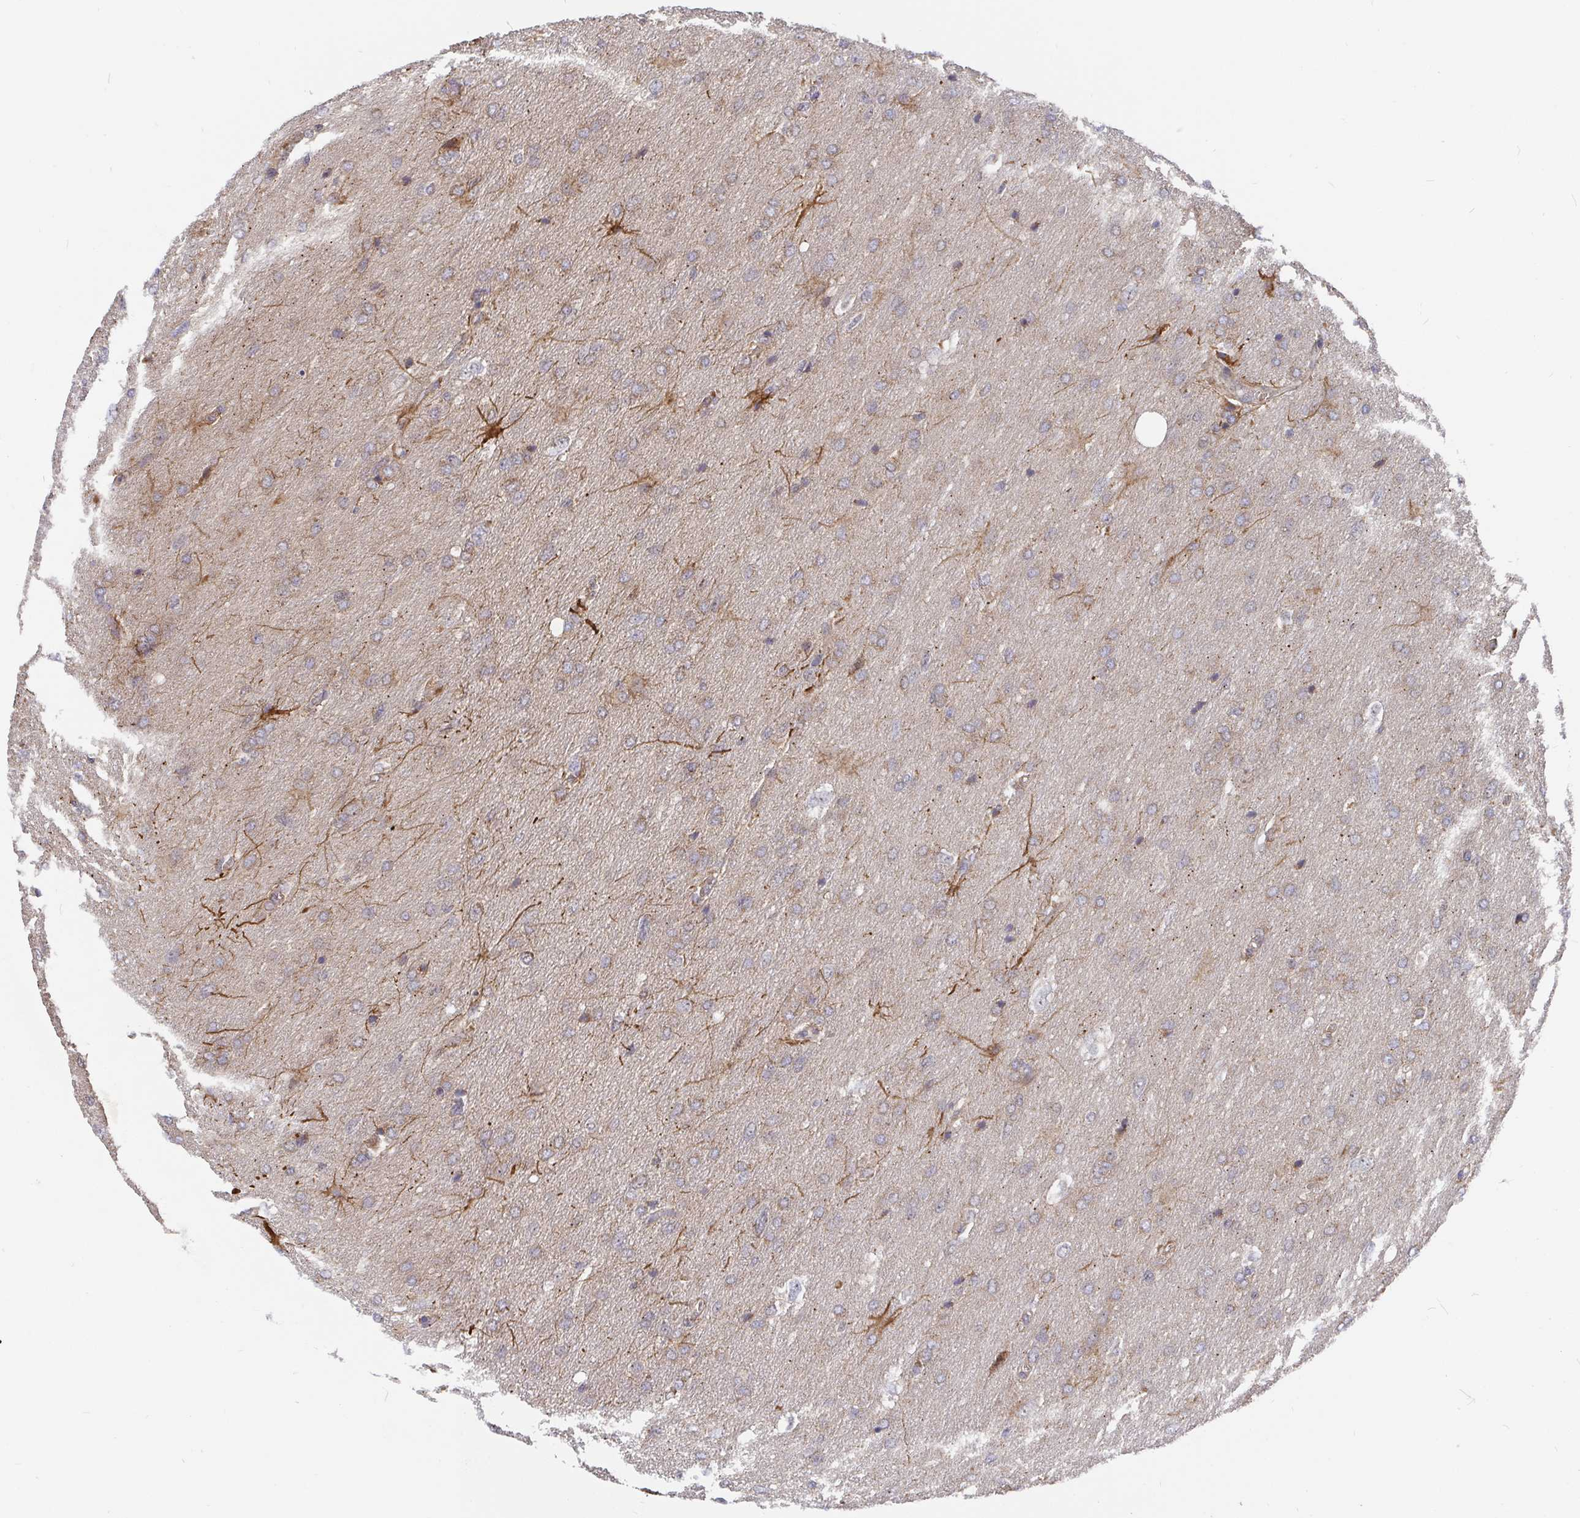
{"staining": {"intensity": "moderate", "quantity": "<25%", "location": "cytoplasmic/membranous"}, "tissue": "glioma", "cell_type": "Tumor cells", "image_type": "cancer", "snomed": [{"axis": "morphology", "description": "Glioma, malignant, High grade"}, {"axis": "topography", "description": "Brain"}], "caption": "Protein expression analysis of glioma displays moderate cytoplasmic/membranous staining in about <25% of tumor cells.", "gene": "PDF", "patient": {"sex": "male", "age": 53}}